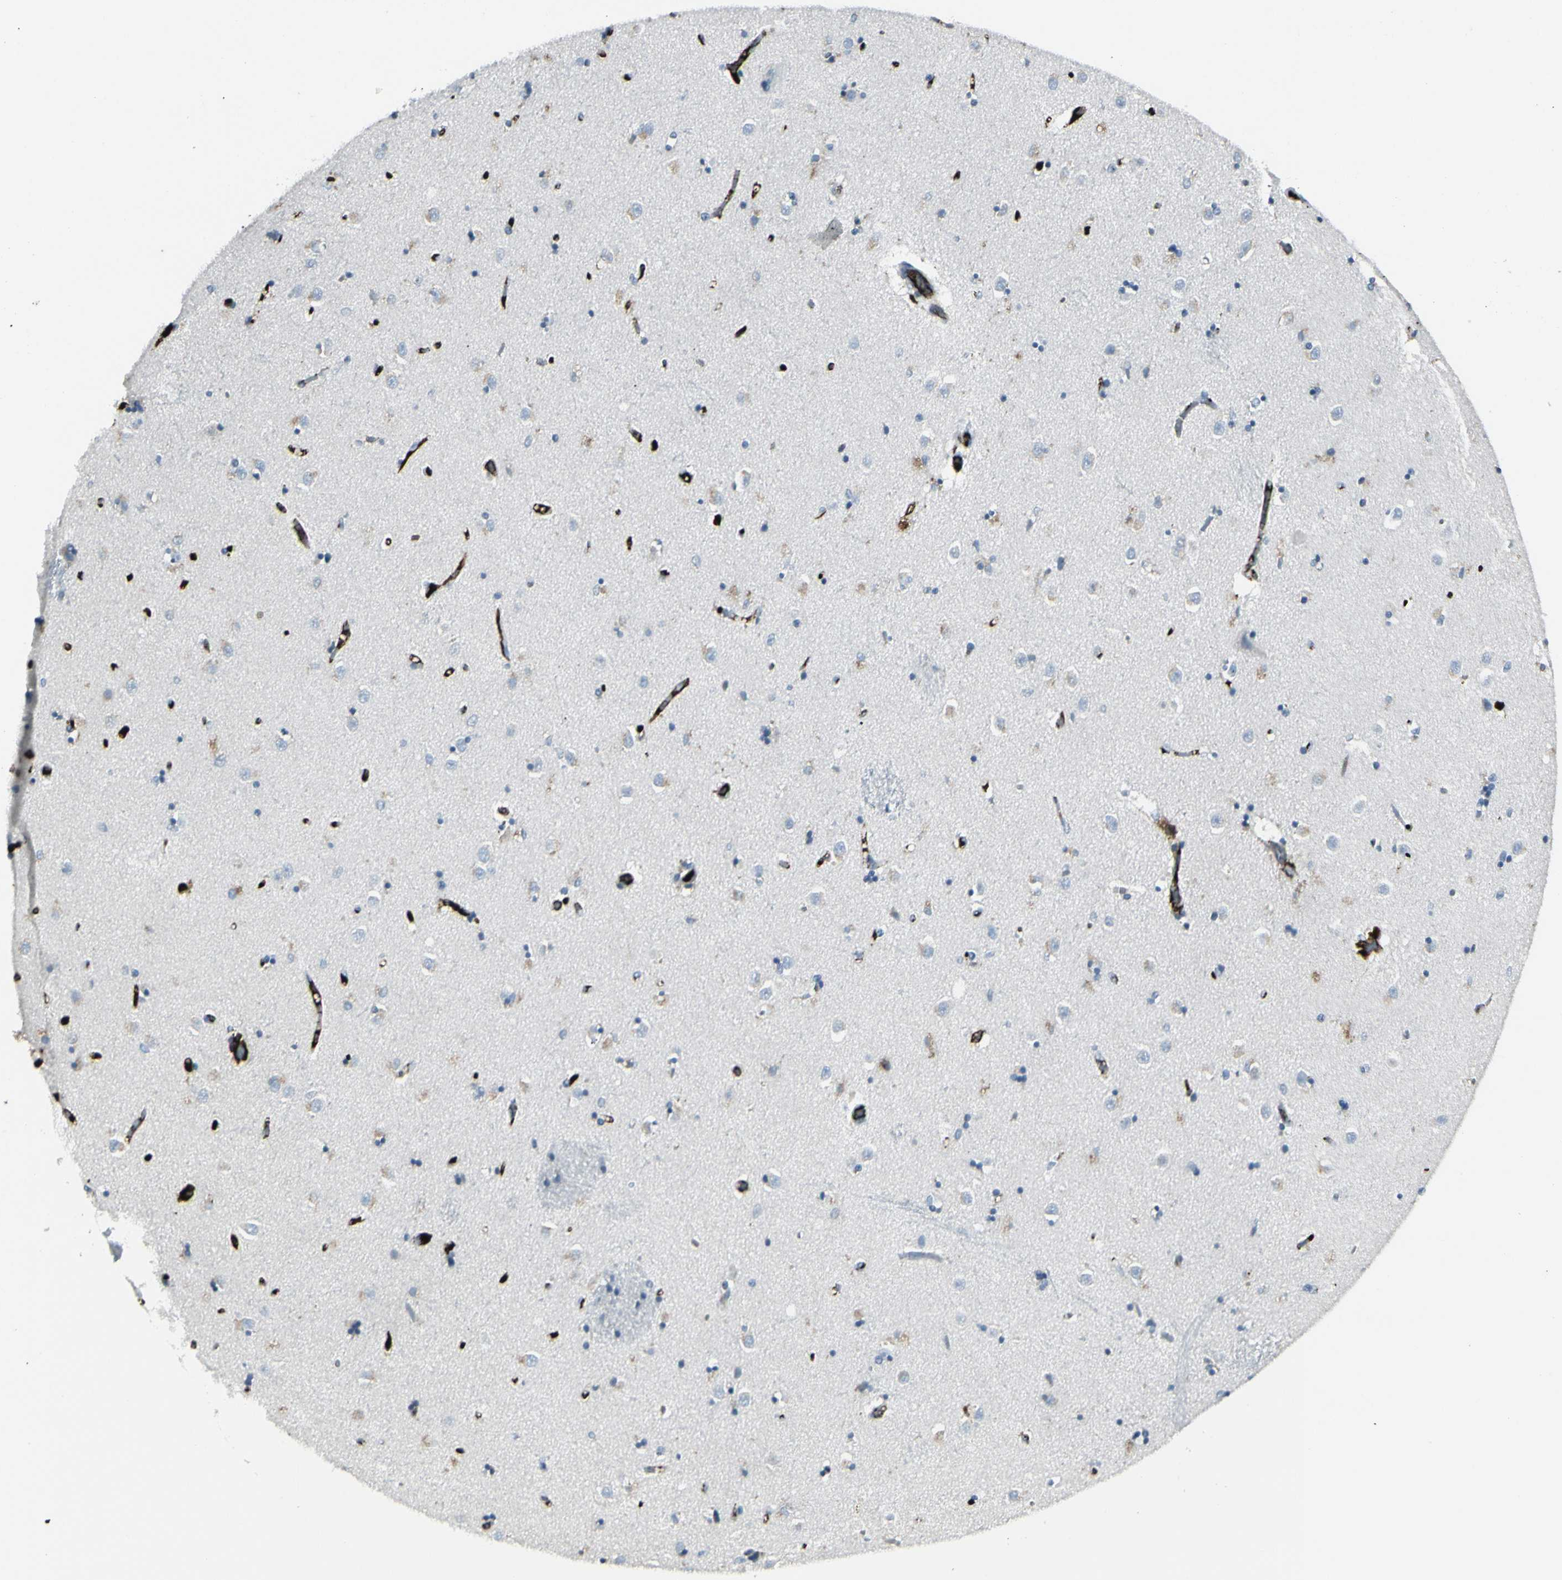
{"staining": {"intensity": "negative", "quantity": "none", "location": "none"}, "tissue": "caudate", "cell_type": "Glial cells", "image_type": "normal", "snomed": [{"axis": "morphology", "description": "Normal tissue, NOS"}, {"axis": "topography", "description": "Lateral ventricle wall"}], "caption": "A photomicrograph of caudate stained for a protein demonstrates no brown staining in glial cells. (DAB immunohistochemistry, high magnification).", "gene": "IGHG1", "patient": {"sex": "female", "age": 54}}